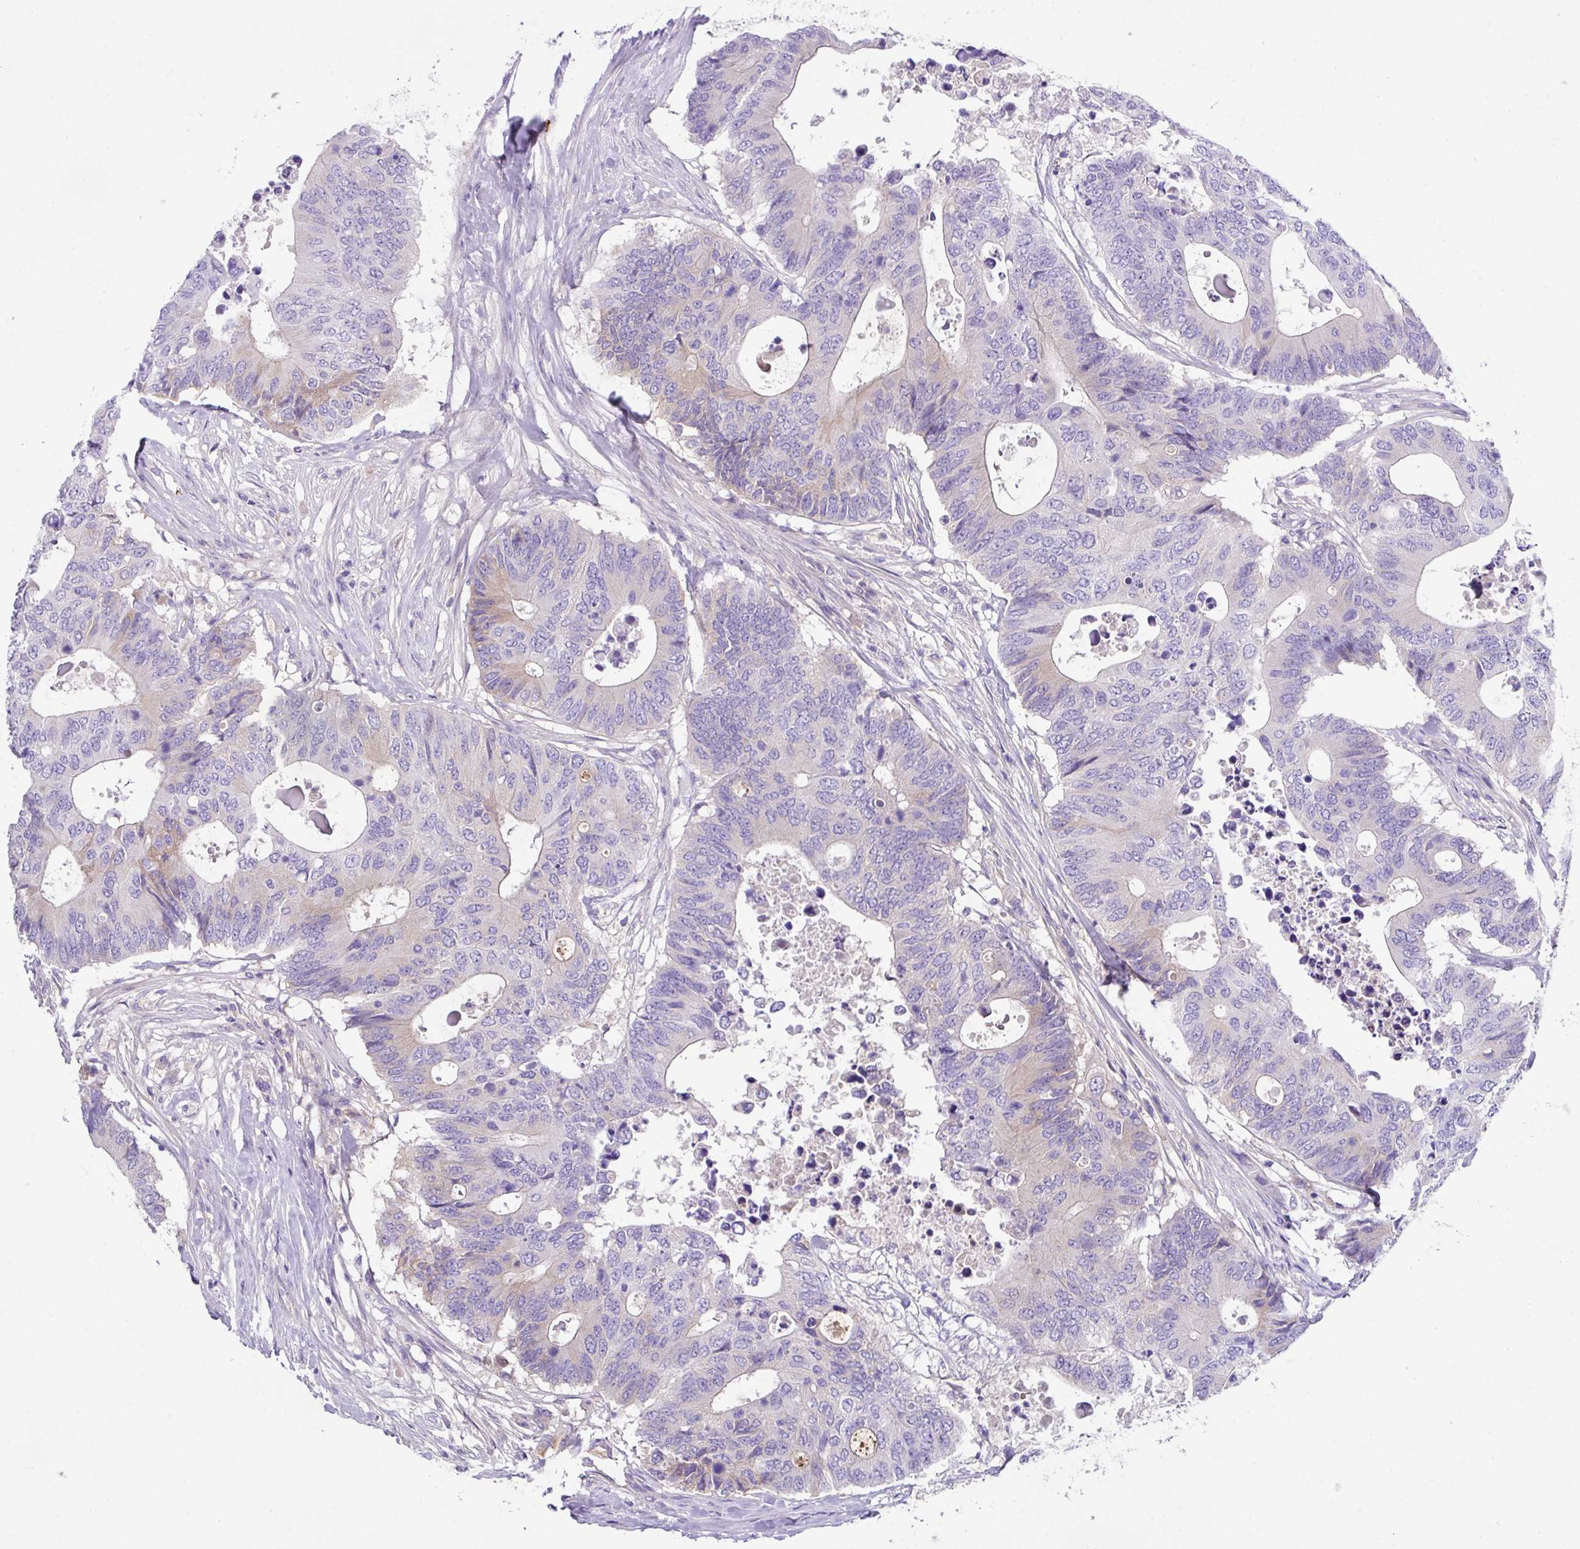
{"staining": {"intensity": "weak", "quantity": "<25%", "location": "cytoplasmic/membranous"}, "tissue": "colorectal cancer", "cell_type": "Tumor cells", "image_type": "cancer", "snomed": [{"axis": "morphology", "description": "Adenocarcinoma, NOS"}, {"axis": "topography", "description": "Colon"}], "caption": "IHC micrograph of neoplastic tissue: adenocarcinoma (colorectal) stained with DAB reveals no significant protein staining in tumor cells.", "gene": "DNAL1", "patient": {"sex": "male", "age": 71}}